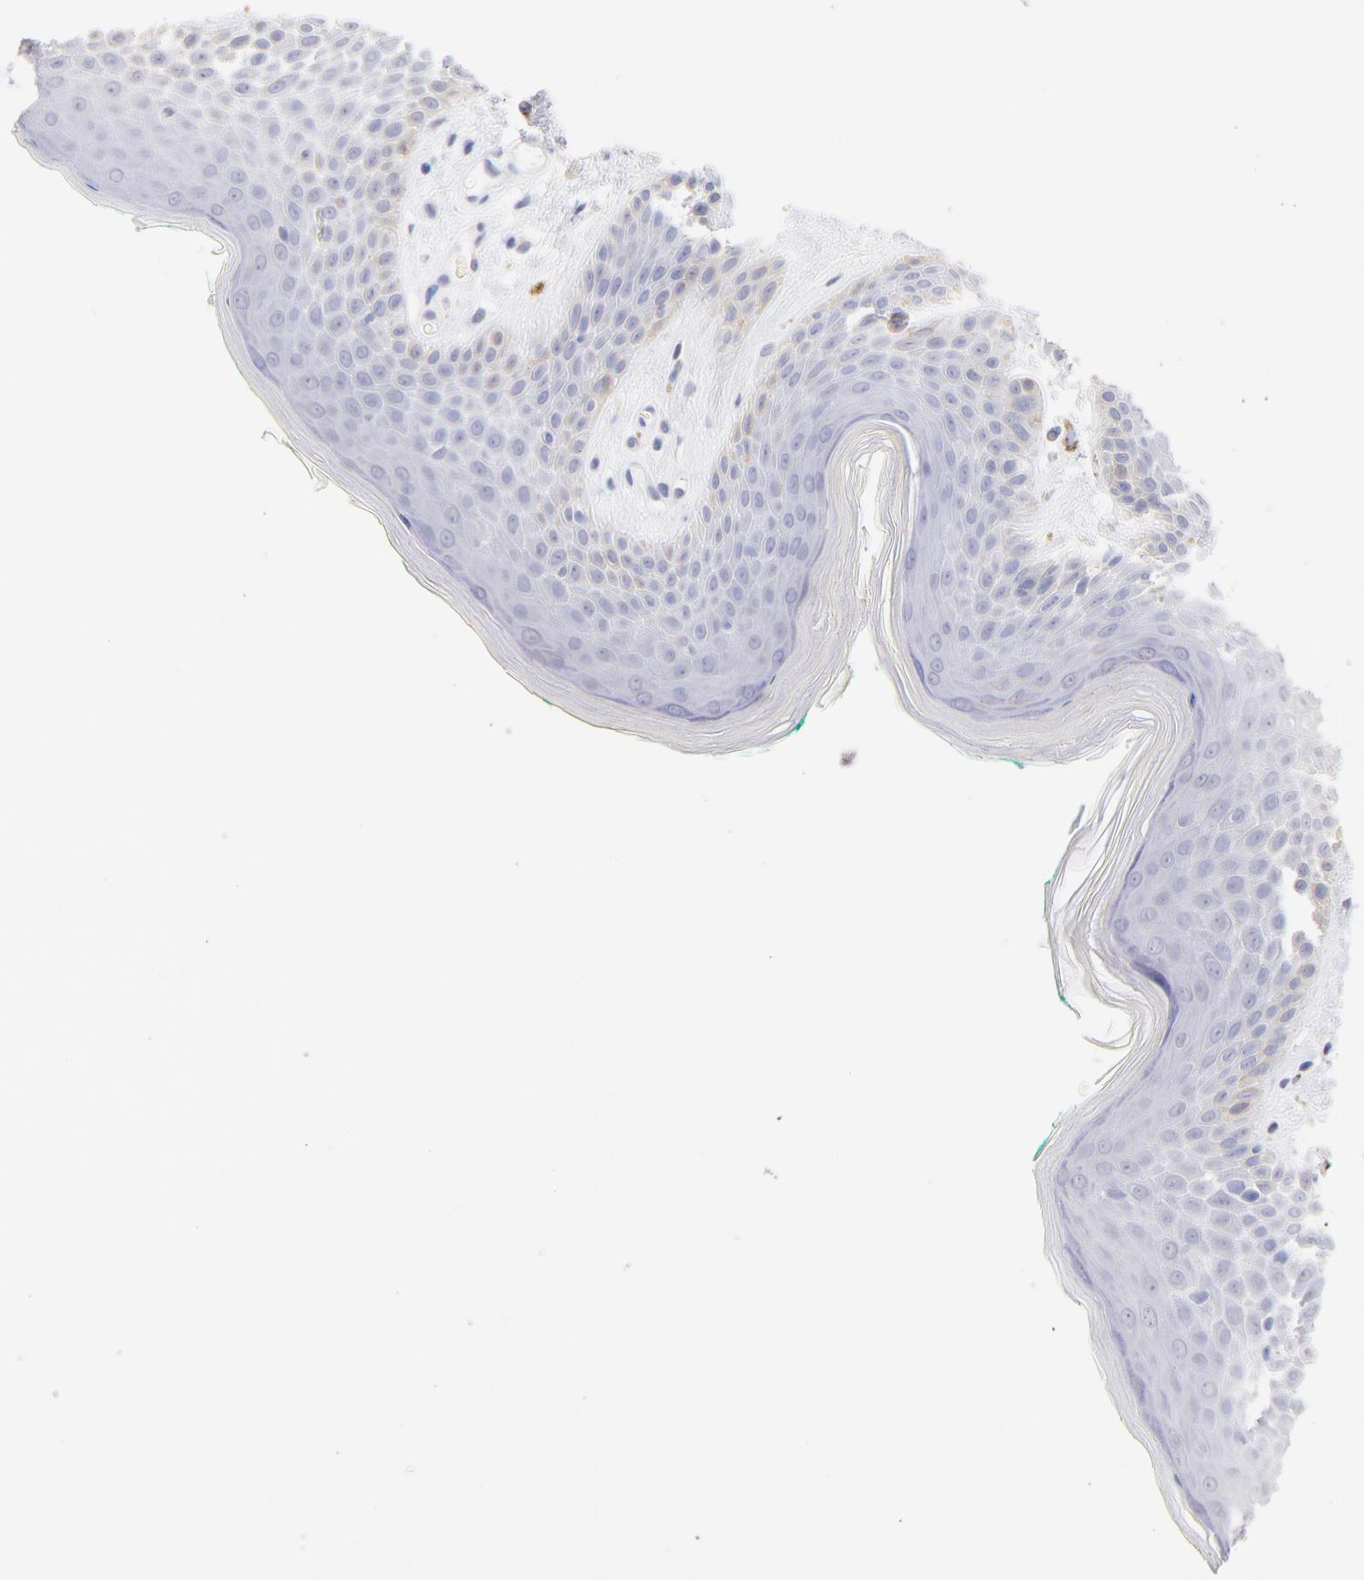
{"staining": {"intensity": "negative", "quantity": "none", "location": "none"}, "tissue": "skin", "cell_type": "Epidermal cells", "image_type": "normal", "snomed": [{"axis": "morphology", "description": "Normal tissue, NOS"}, {"axis": "topography", "description": "Anal"}], "caption": "IHC of unremarkable human skin exhibits no expression in epidermal cells.", "gene": "CFAP57", "patient": {"sex": "male", "age": 74}}